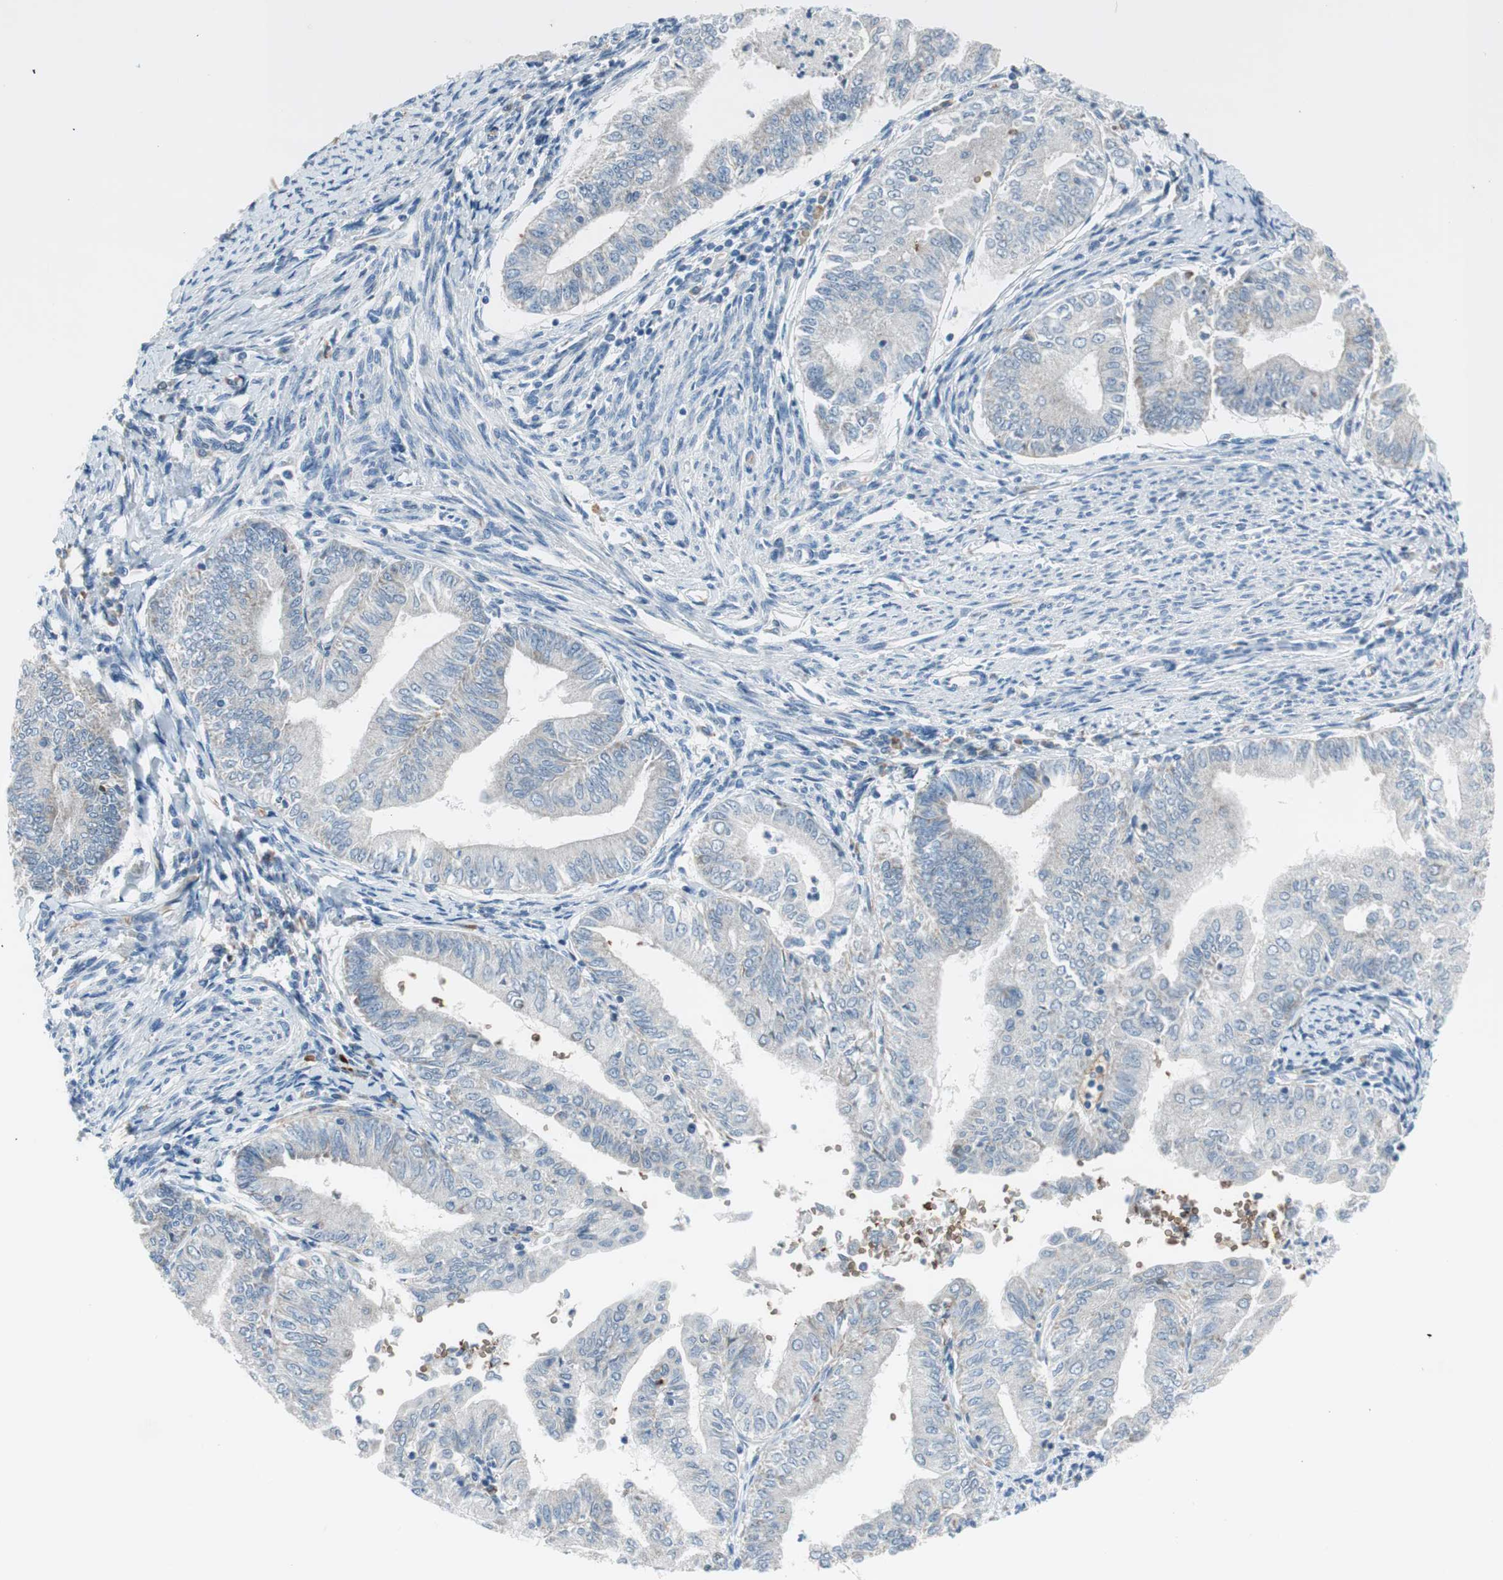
{"staining": {"intensity": "negative", "quantity": "none", "location": "none"}, "tissue": "endometrial cancer", "cell_type": "Tumor cells", "image_type": "cancer", "snomed": [{"axis": "morphology", "description": "Adenocarcinoma, NOS"}, {"axis": "topography", "description": "Endometrium"}], "caption": "DAB (3,3'-diaminobenzidine) immunohistochemical staining of human endometrial adenocarcinoma reveals no significant positivity in tumor cells.", "gene": "GYPC", "patient": {"sex": "female", "age": 66}}